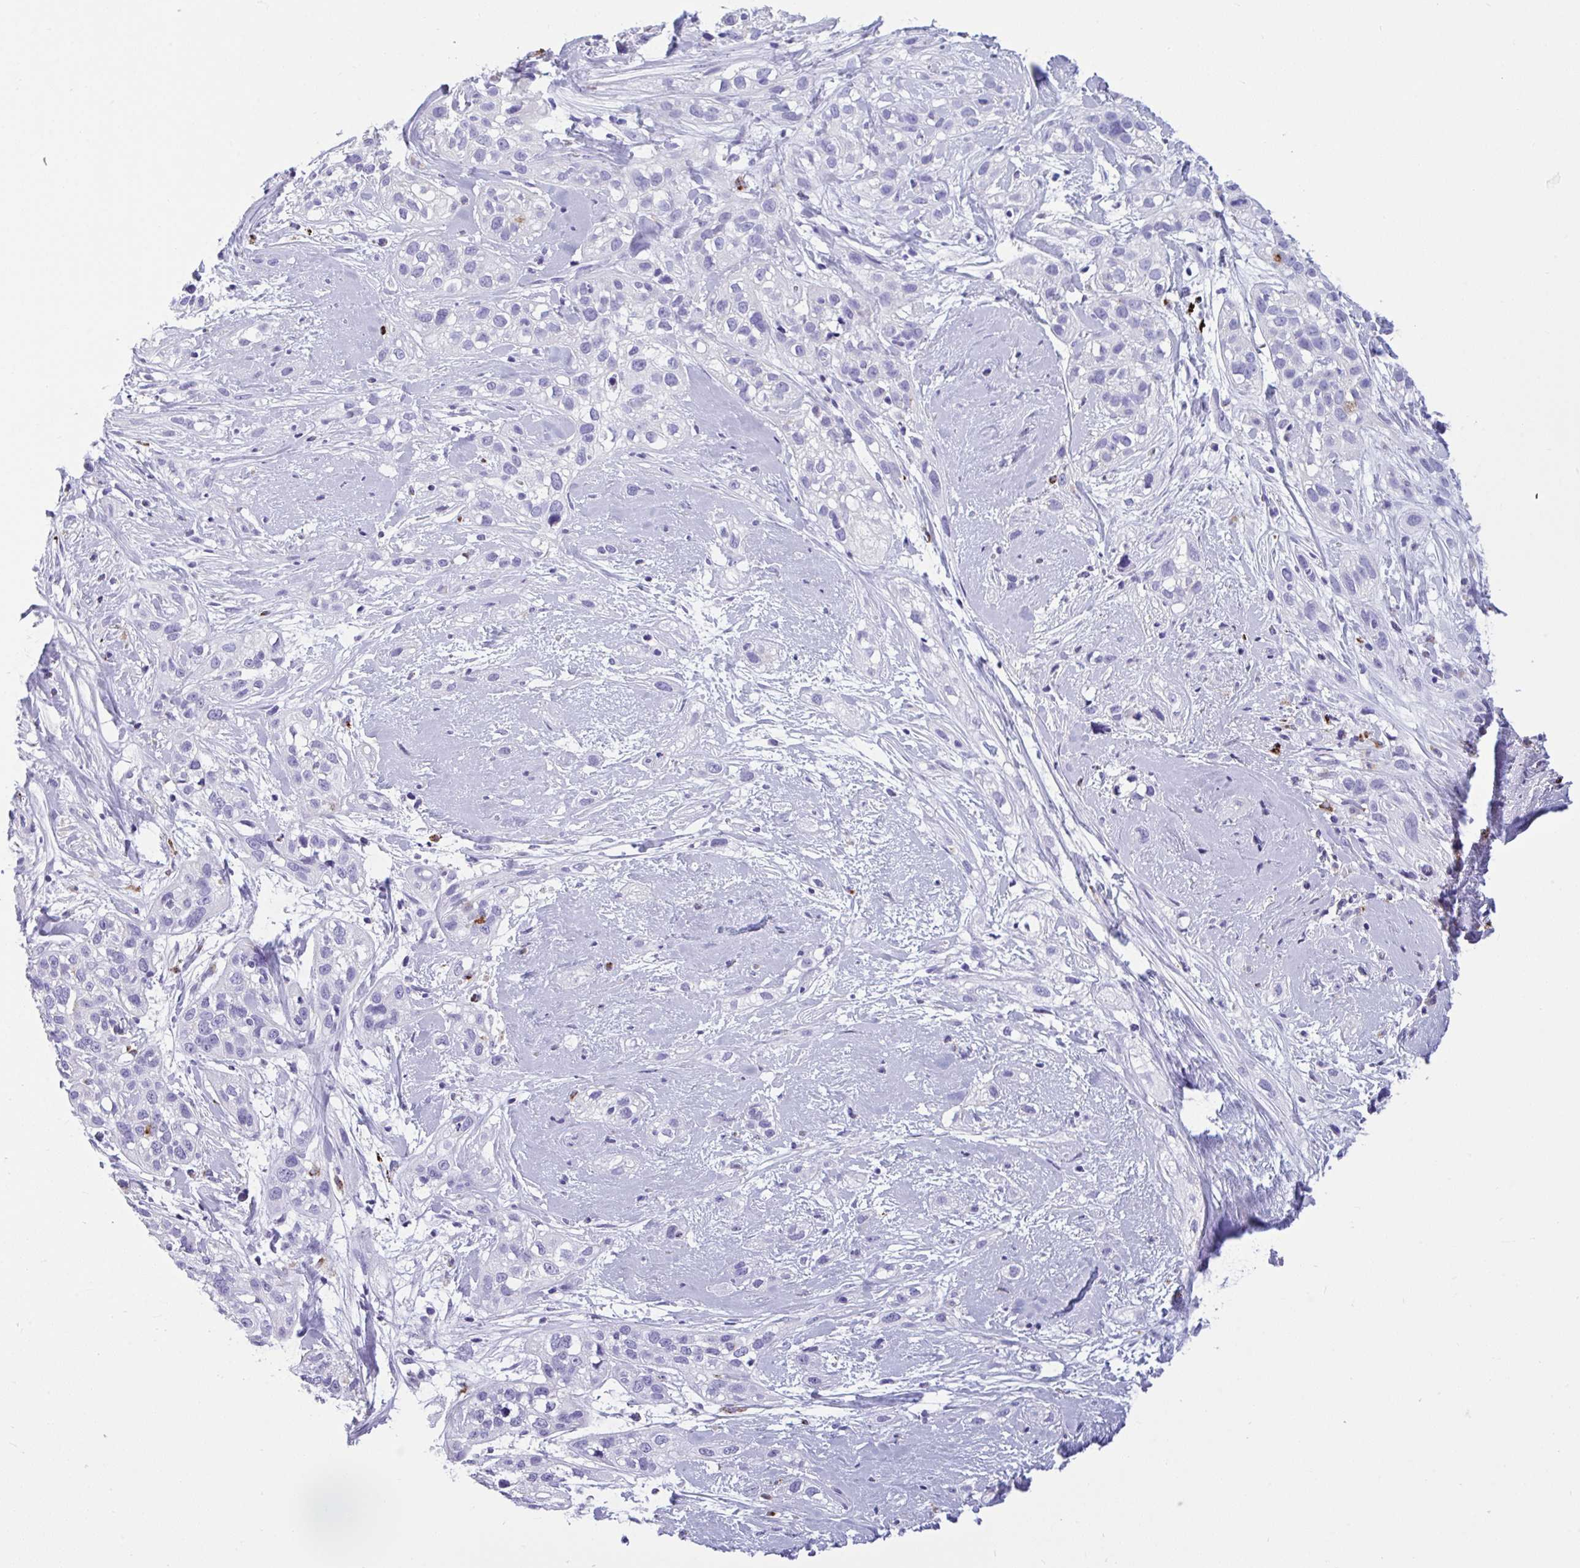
{"staining": {"intensity": "negative", "quantity": "none", "location": "none"}, "tissue": "skin cancer", "cell_type": "Tumor cells", "image_type": "cancer", "snomed": [{"axis": "morphology", "description": "Squamous cell carcinoma, NOS"}, {"axis": "topography", "description": "Skin"}], "caption": "Immunohistochemical staining of skin squamous cell carcinoma shows no significant staining in tumor cells.", "gene": "CPVL", "patient": {"sex": "male", "age": 82}}